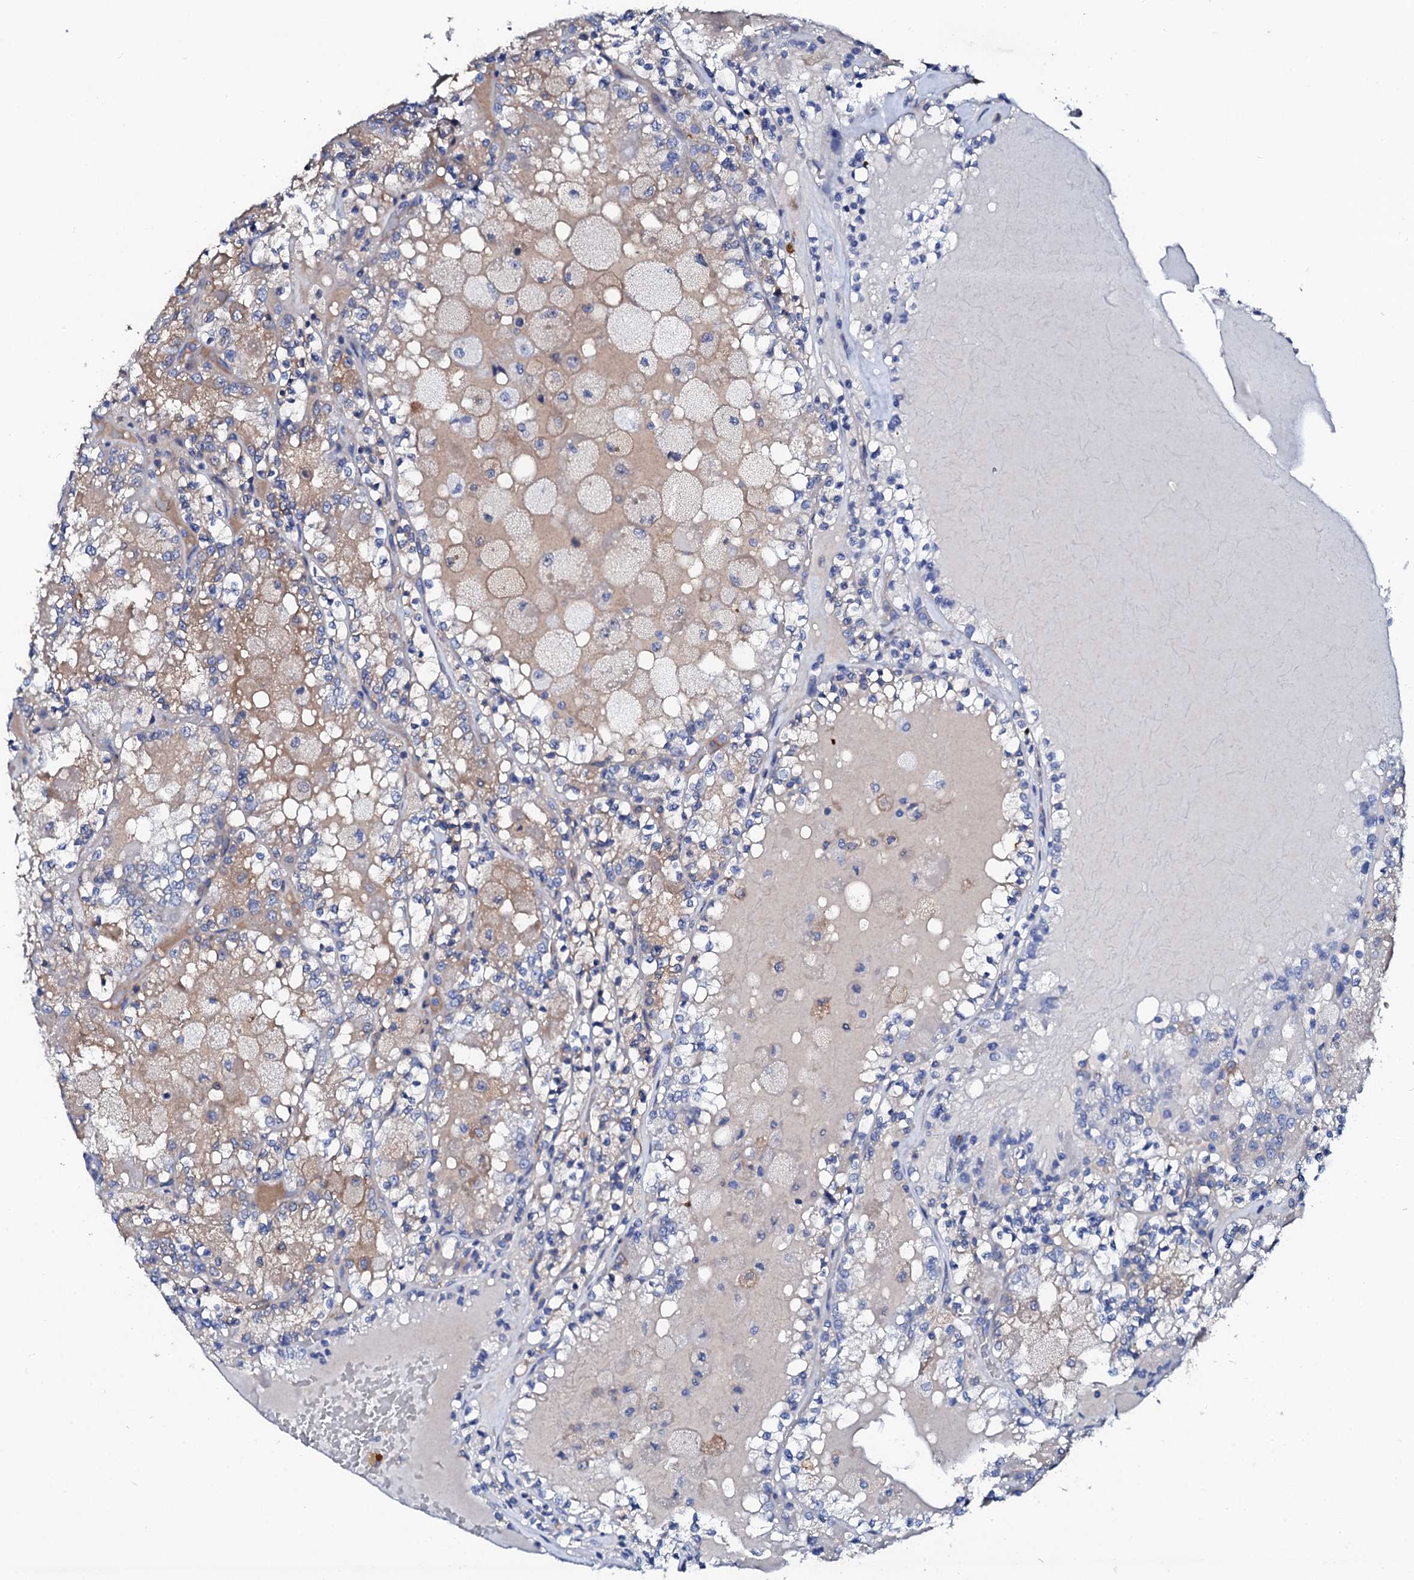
{"staining": {"intensity": "negative", "quantity": "none", "location": "none"}, "tissue": "renal cancer", "cell_type": "Tumor cells", "image_type": "cancer", "snomed": [{"axis": "morphology", "description": "Adenocarcinoma, NOS"}, {"axis": "topography", "description": "Kidney"}], "caption": "Tumor cells show no significant positivity in adenocarcinoma (renal).", "gene": "GLB1L3", "patient": {"sex": "female", "age": 56}}